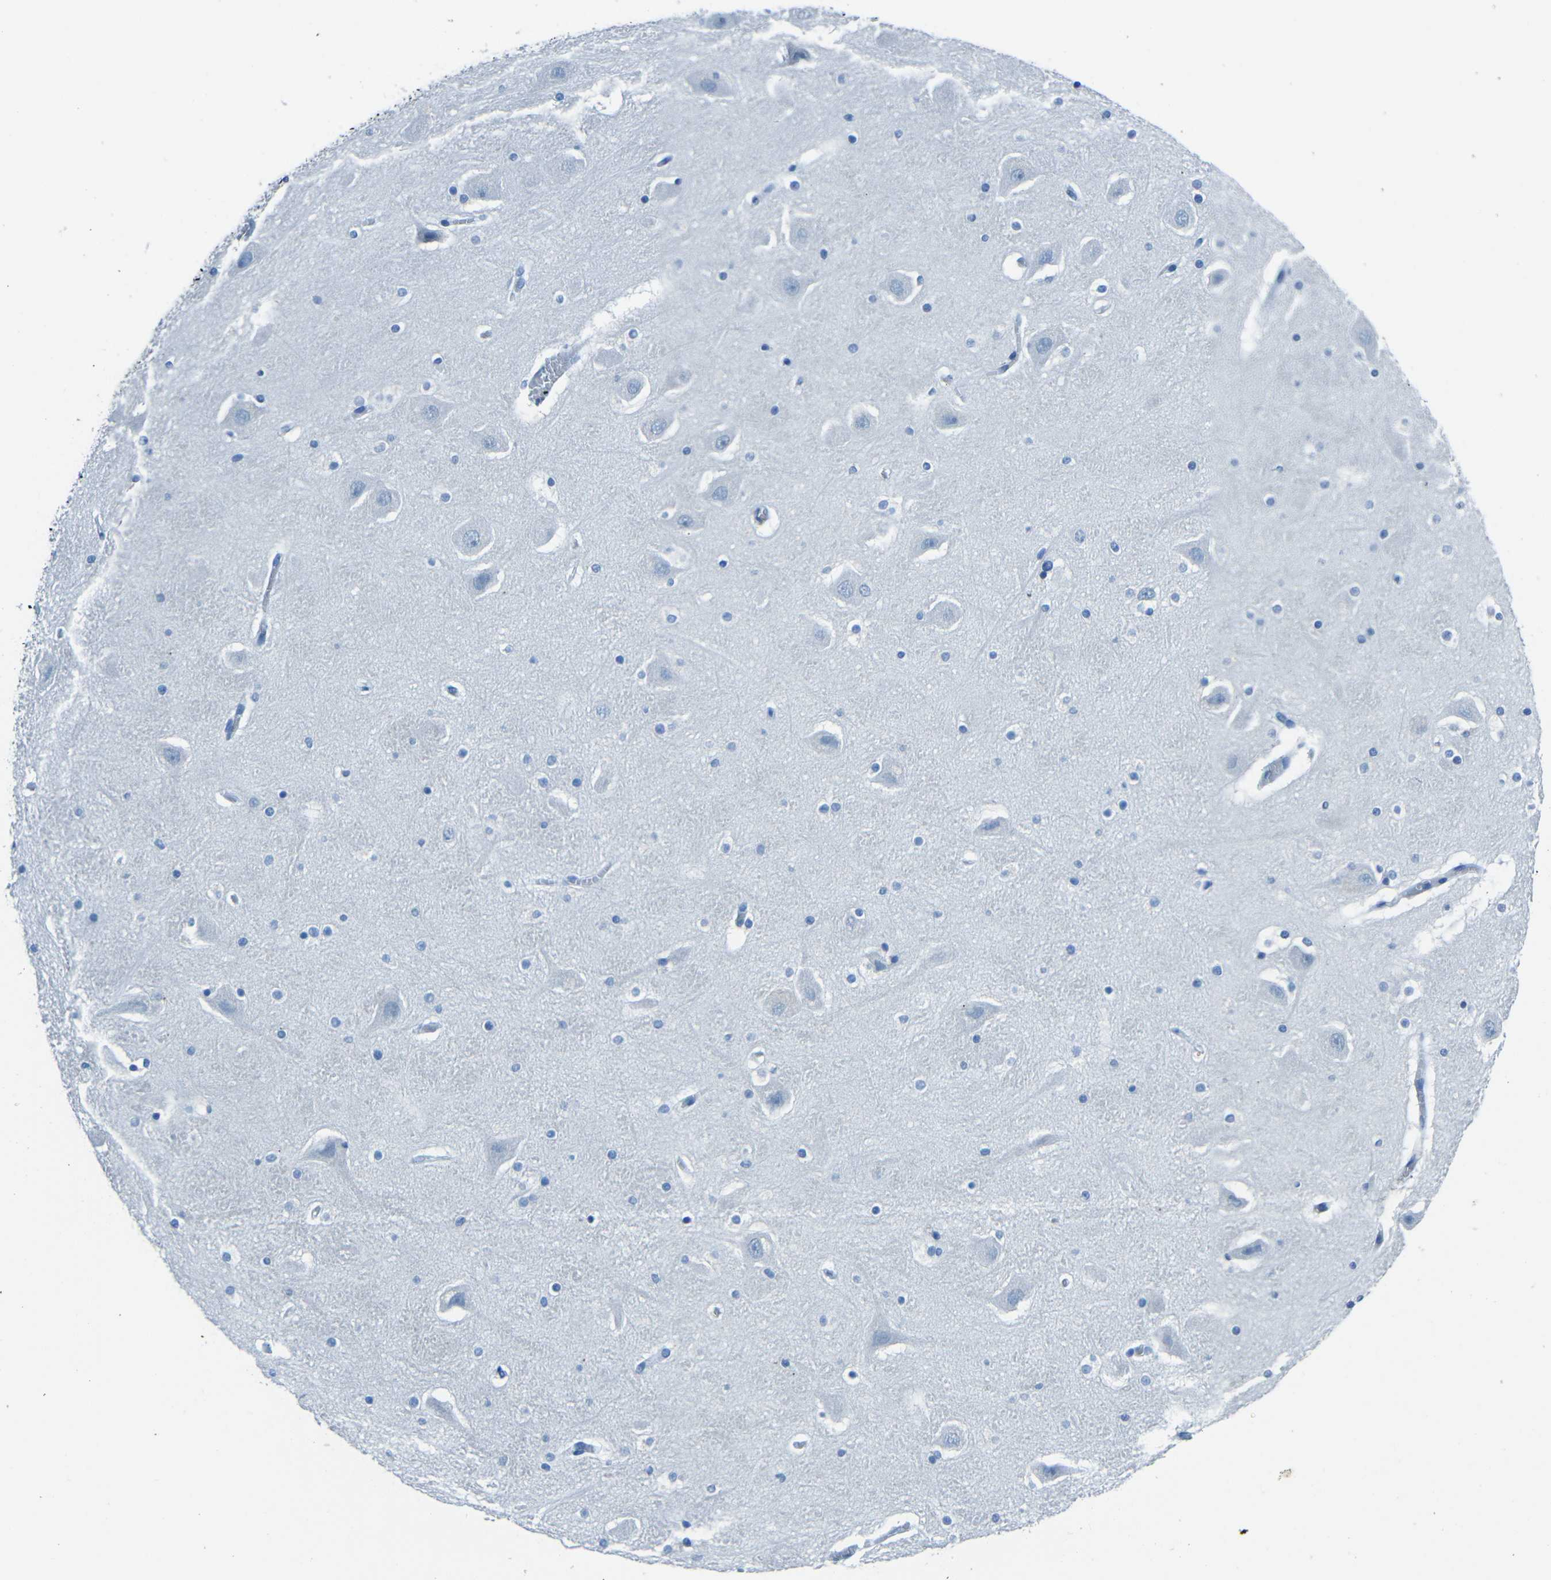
{"staining": {"intensity": "negative", "quantity": "none", "location": "none"}, "tissue": "hippocampus", "cell_type": "Glial cells", "image_type": "normal", "snomed": [{"axis": "morphology", "description": "Normal tissue, NOS"}, {"axis": "topography", "description": "Hippocampus"}], "caption": "Glial cells show no significant protein positivity in benign hippocampus. (DAB IHC visualized using brightfield microscopy, high magnification).", "gene": "FBN2", "patient": {"sex": "male", "age": 45}}